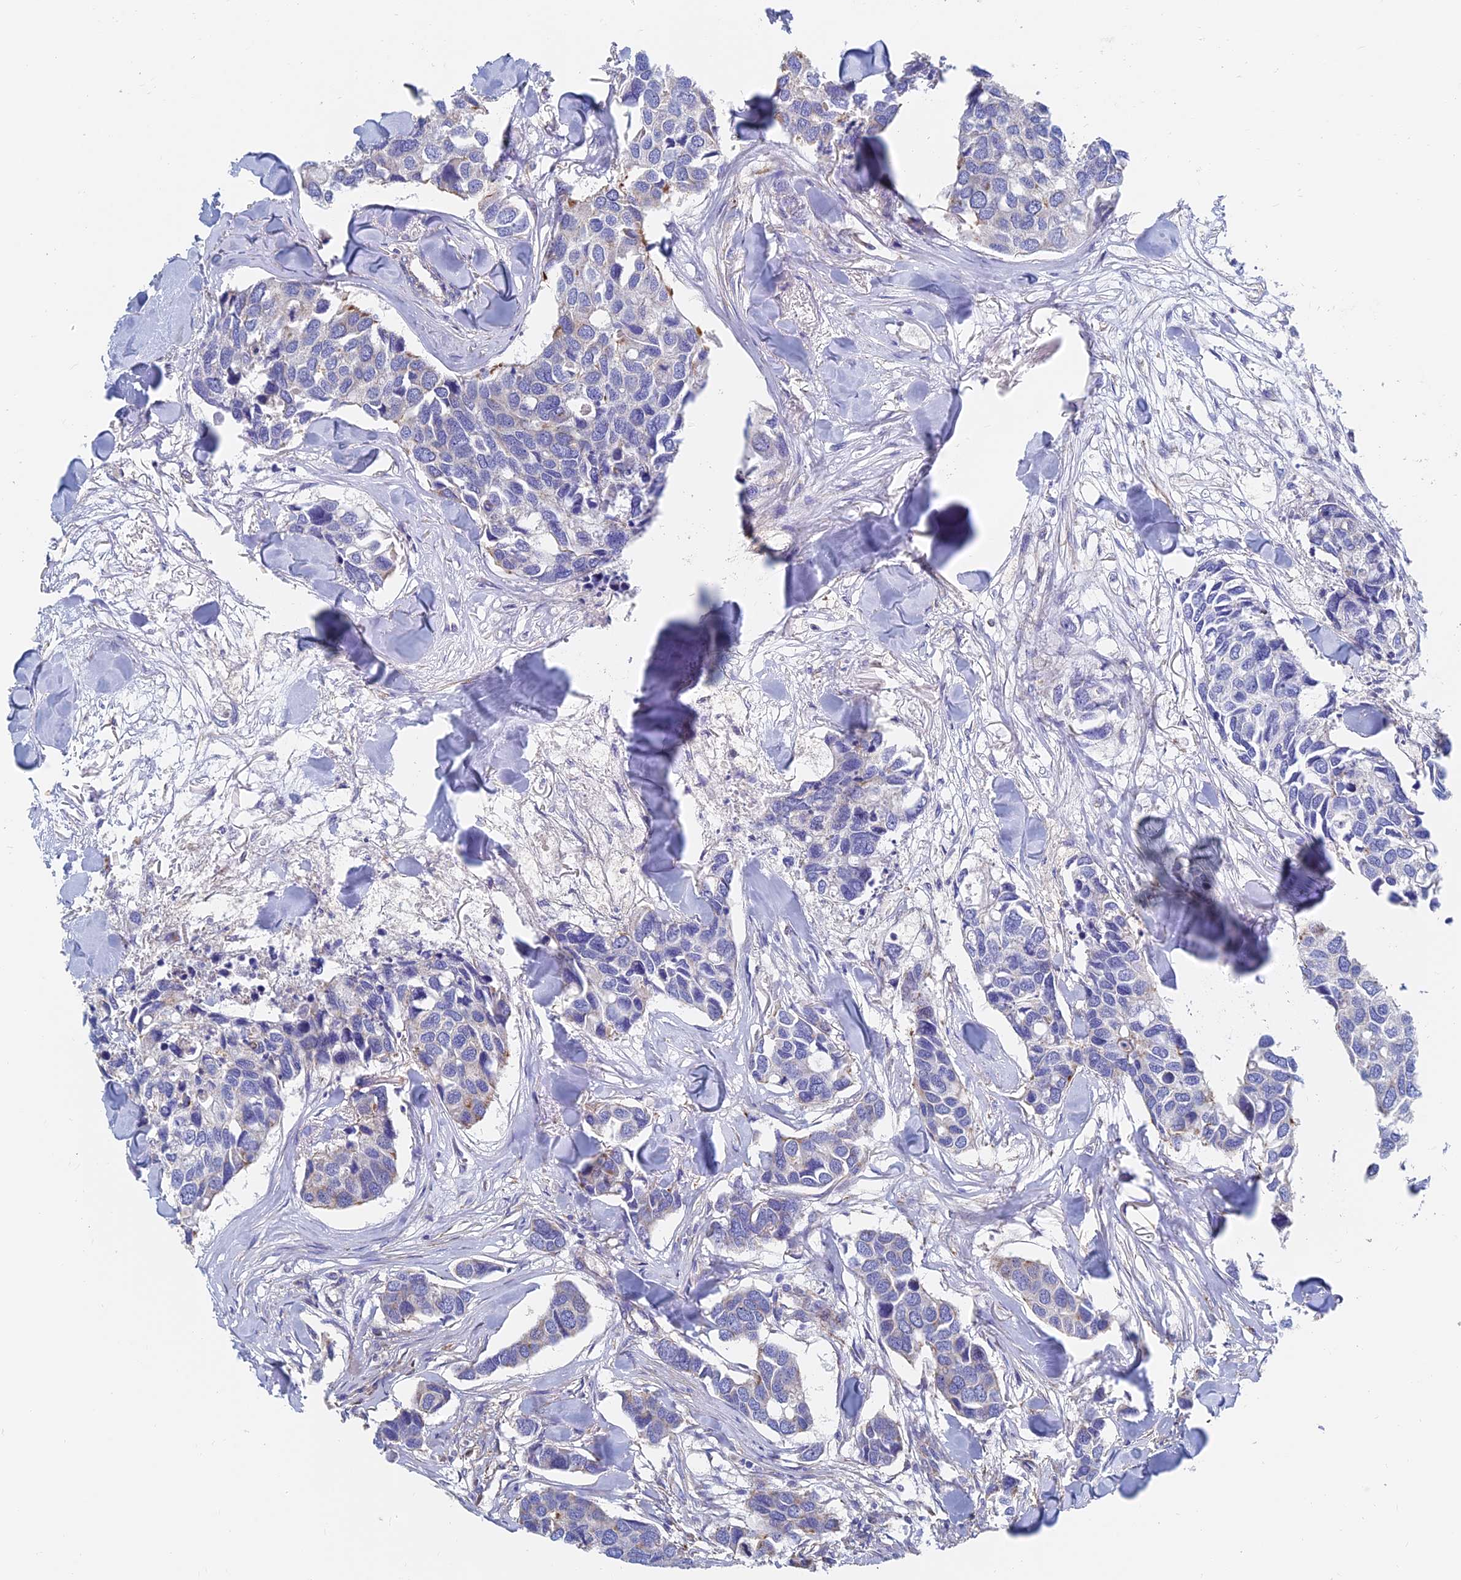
{"staining": {"intensity": "weak", "quantity": "<25%", "location": "cytoplasmic/membranous"}, "tissue": "breast cancer", "cell_type": "Tumor cells", "image_type": "cancer", "snomed": [{"axis": "morphology", "description": "Duct carcinoma"}, {"axis": "topography", "description": "Breast"}], "caption": "Tumor cells are negative for brown protein staining in breast invasive ductal carcinoma.", "gene": "SPNS1", "patient": {"sex": "female", "age": 83}}